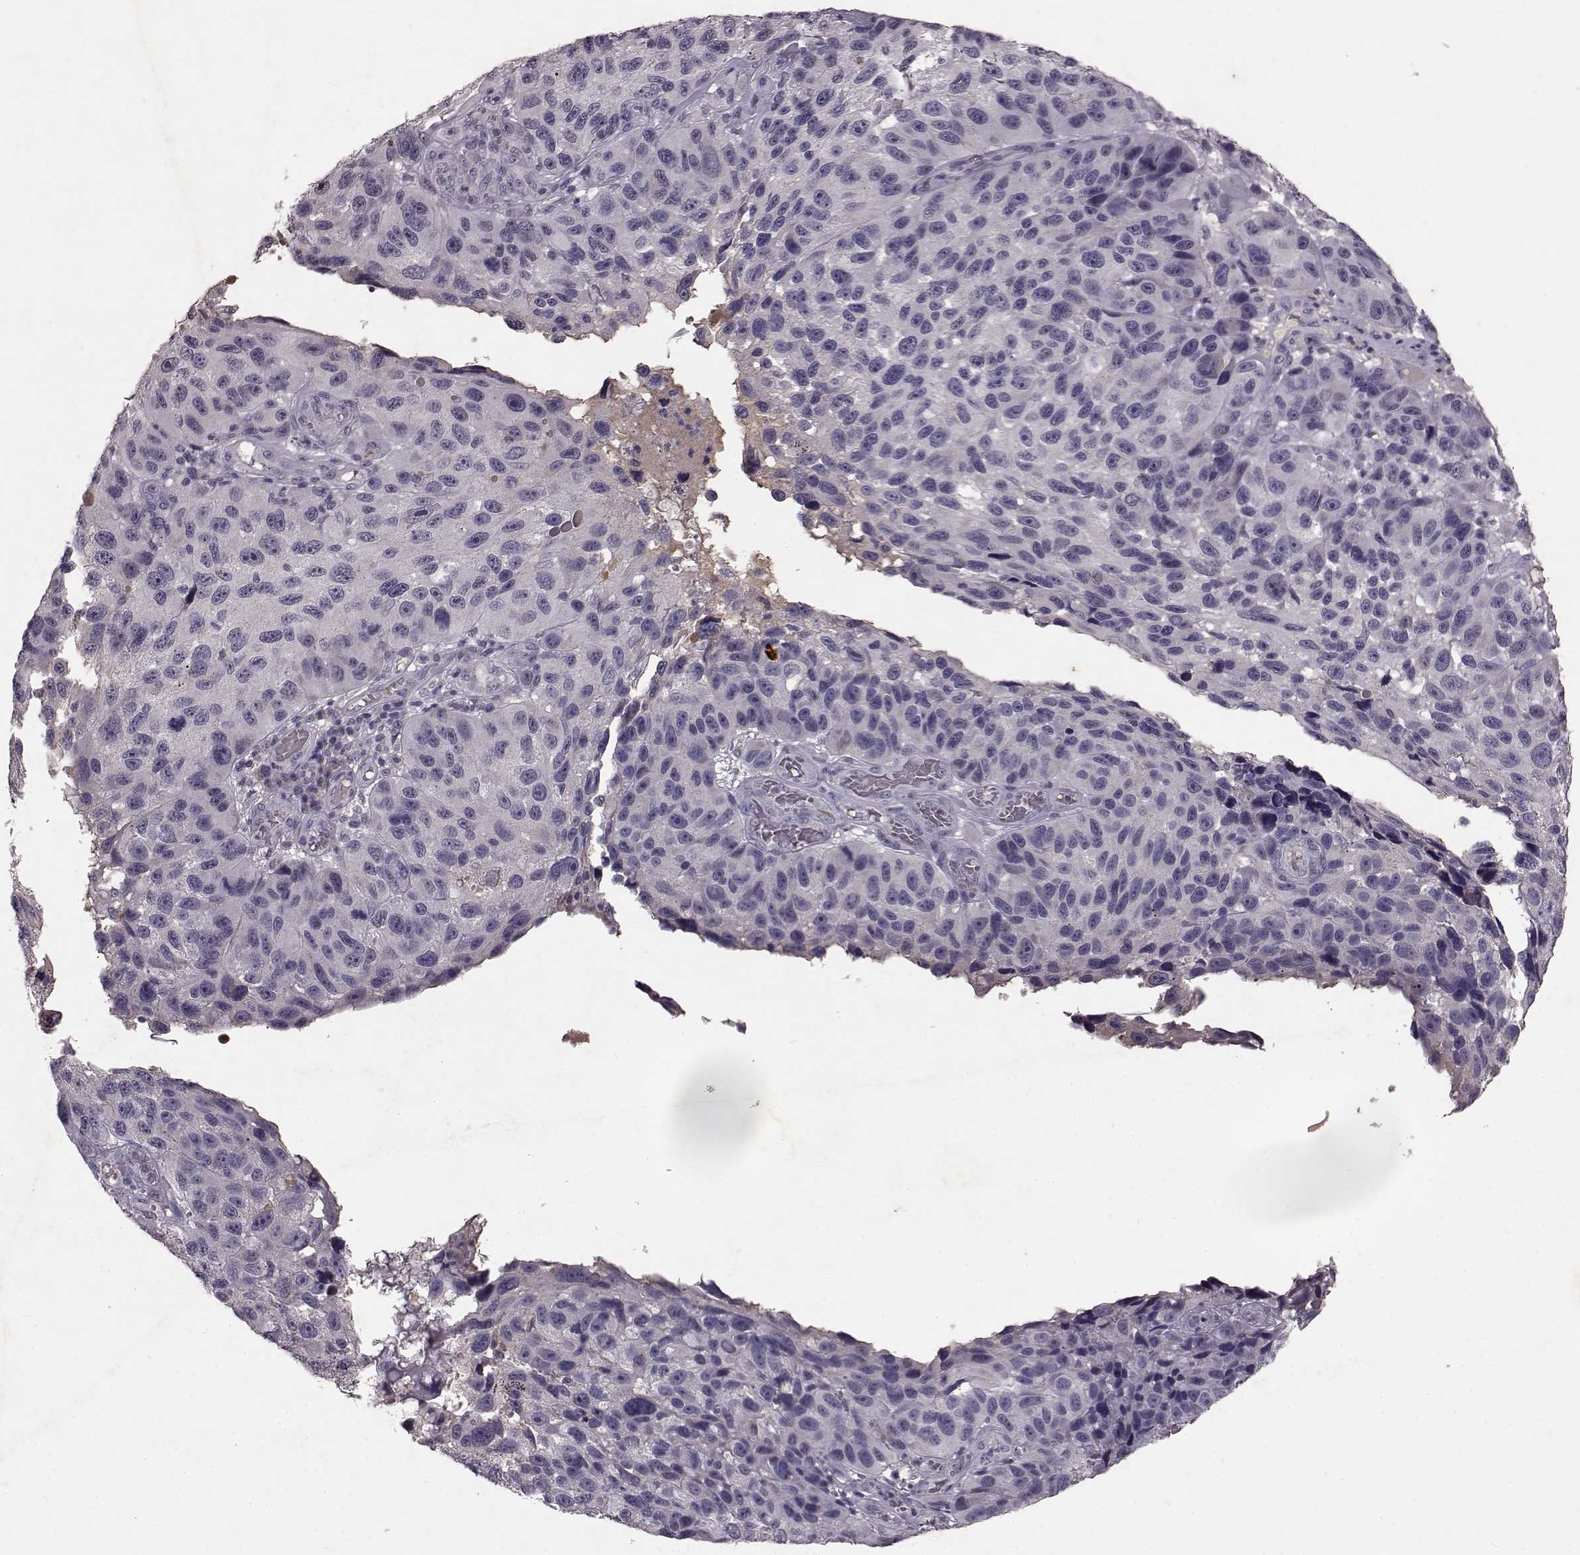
{"staining": {"intensity": "negative", "quantity": "none", "location": "none"}, "tissue": "melanoma", "cell_type": "Tumor cells", "image_type": "cancer", "snomed": [{"axis": "morphology", "description": "Malignant melanoma, NOS"}, {"axis": "topography", "description": "Skin"}], "caption": "Tumor cells are negative for brown protein staining in melanoma.", "gene": "FRRS1L", "patient": {"sex": "male", "age": 53}}